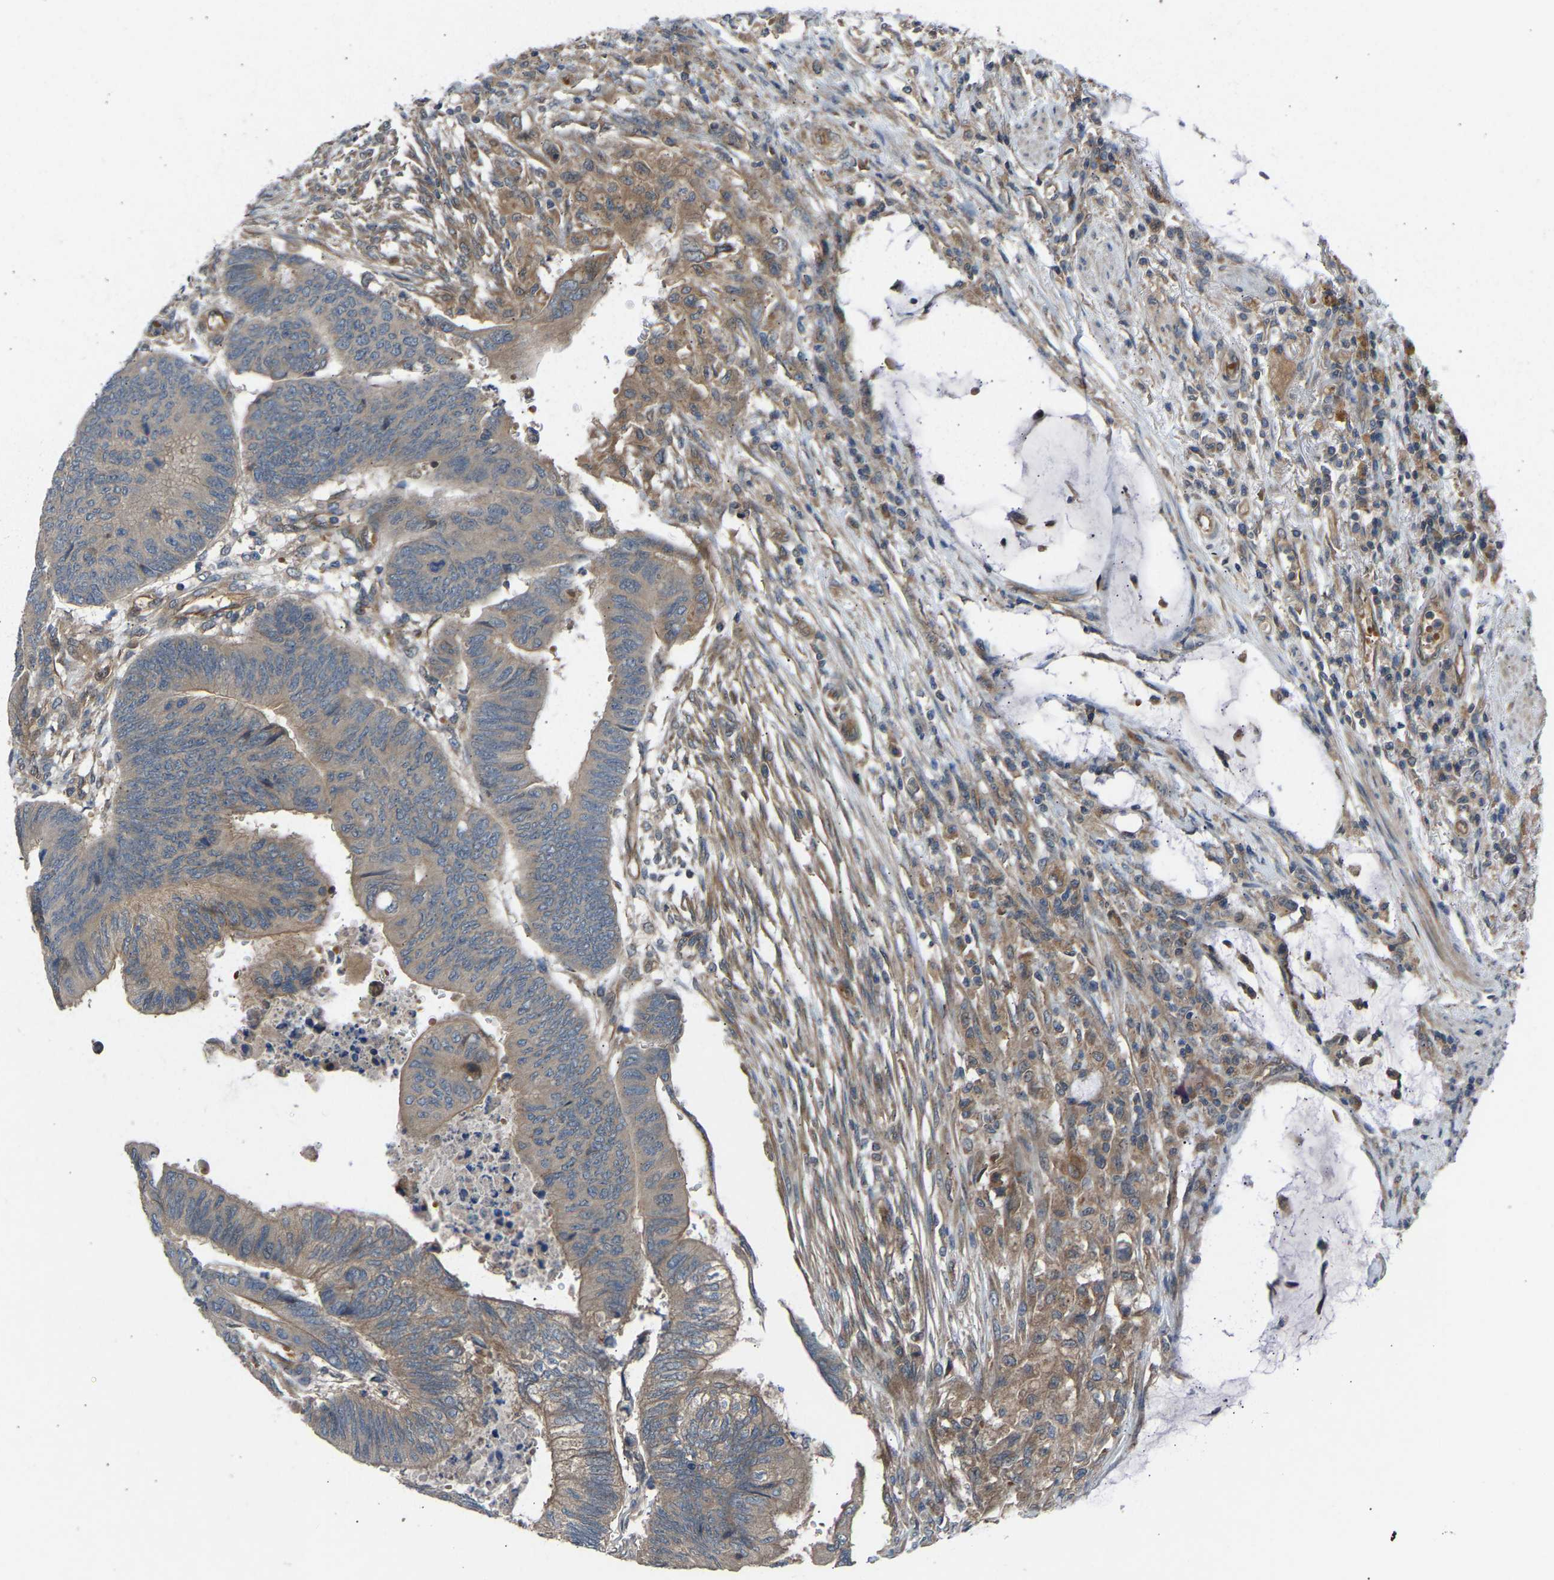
{"staining": {"intensity": "weak", "quantity": ">75%", "location": "cytoplasmic/membranous"}, "tissue": "colorectal cancer", "cell_type": "Tumor cells", "image_type": "cancer", "snomed": [{"axis": "morphology", "description": "Normal tissue, NOS"}, {"axis": "morphology", "description": "Adenocarcinoma, NOS"}, {"axis": "topography", "description": "Rectum"}, {"axis": "topography", "description": "Peripheral nerve tissue"}], "caption": "Protein staining demonstrates weak cytoplasmic/membranous staining in about >75% of tumor cells in colorectal adenocarcinoma.", "gene": "GAS2L1", "patient": {"sex": "male", "age": 92}}